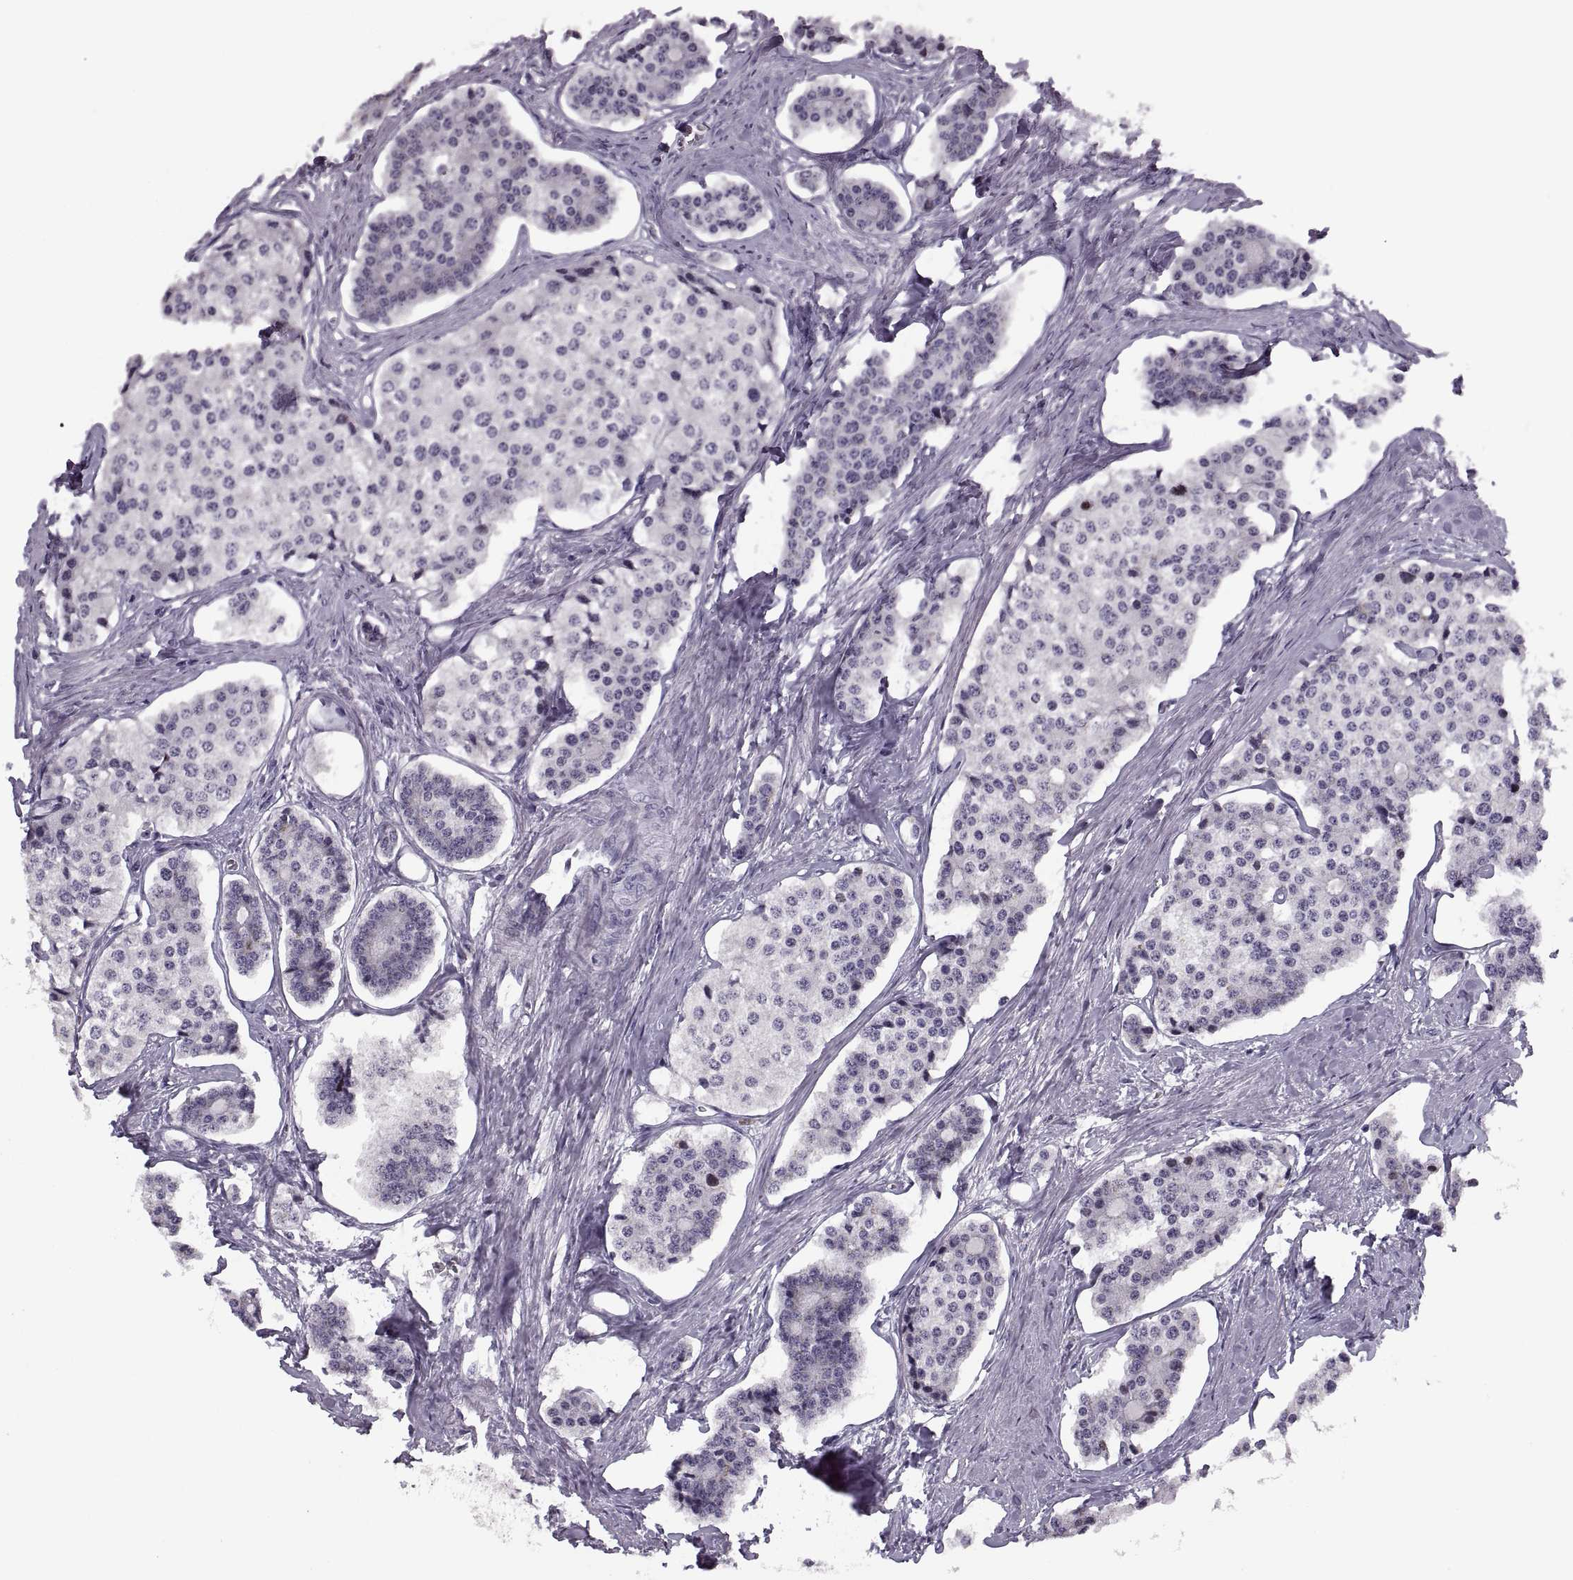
{"staining": {"intensity": "negative", "quantity": "none", "location": "none"}, "tissue": "carcinoid", "cell_type": "Tumor cells", "image_type": "cancer", "snomed": [{"axis": "morphology", "description": "Carcinoid, malignant, NOS"}, {"axis": "topography", "description": "Small intestine"}], "caption": "IHC histopathology image of human carcinoid stained for a protein (brown), which shows no staining in tumor cells.", "gene": "PAGE5", "patient": {"sex": "female", "age": 65}}